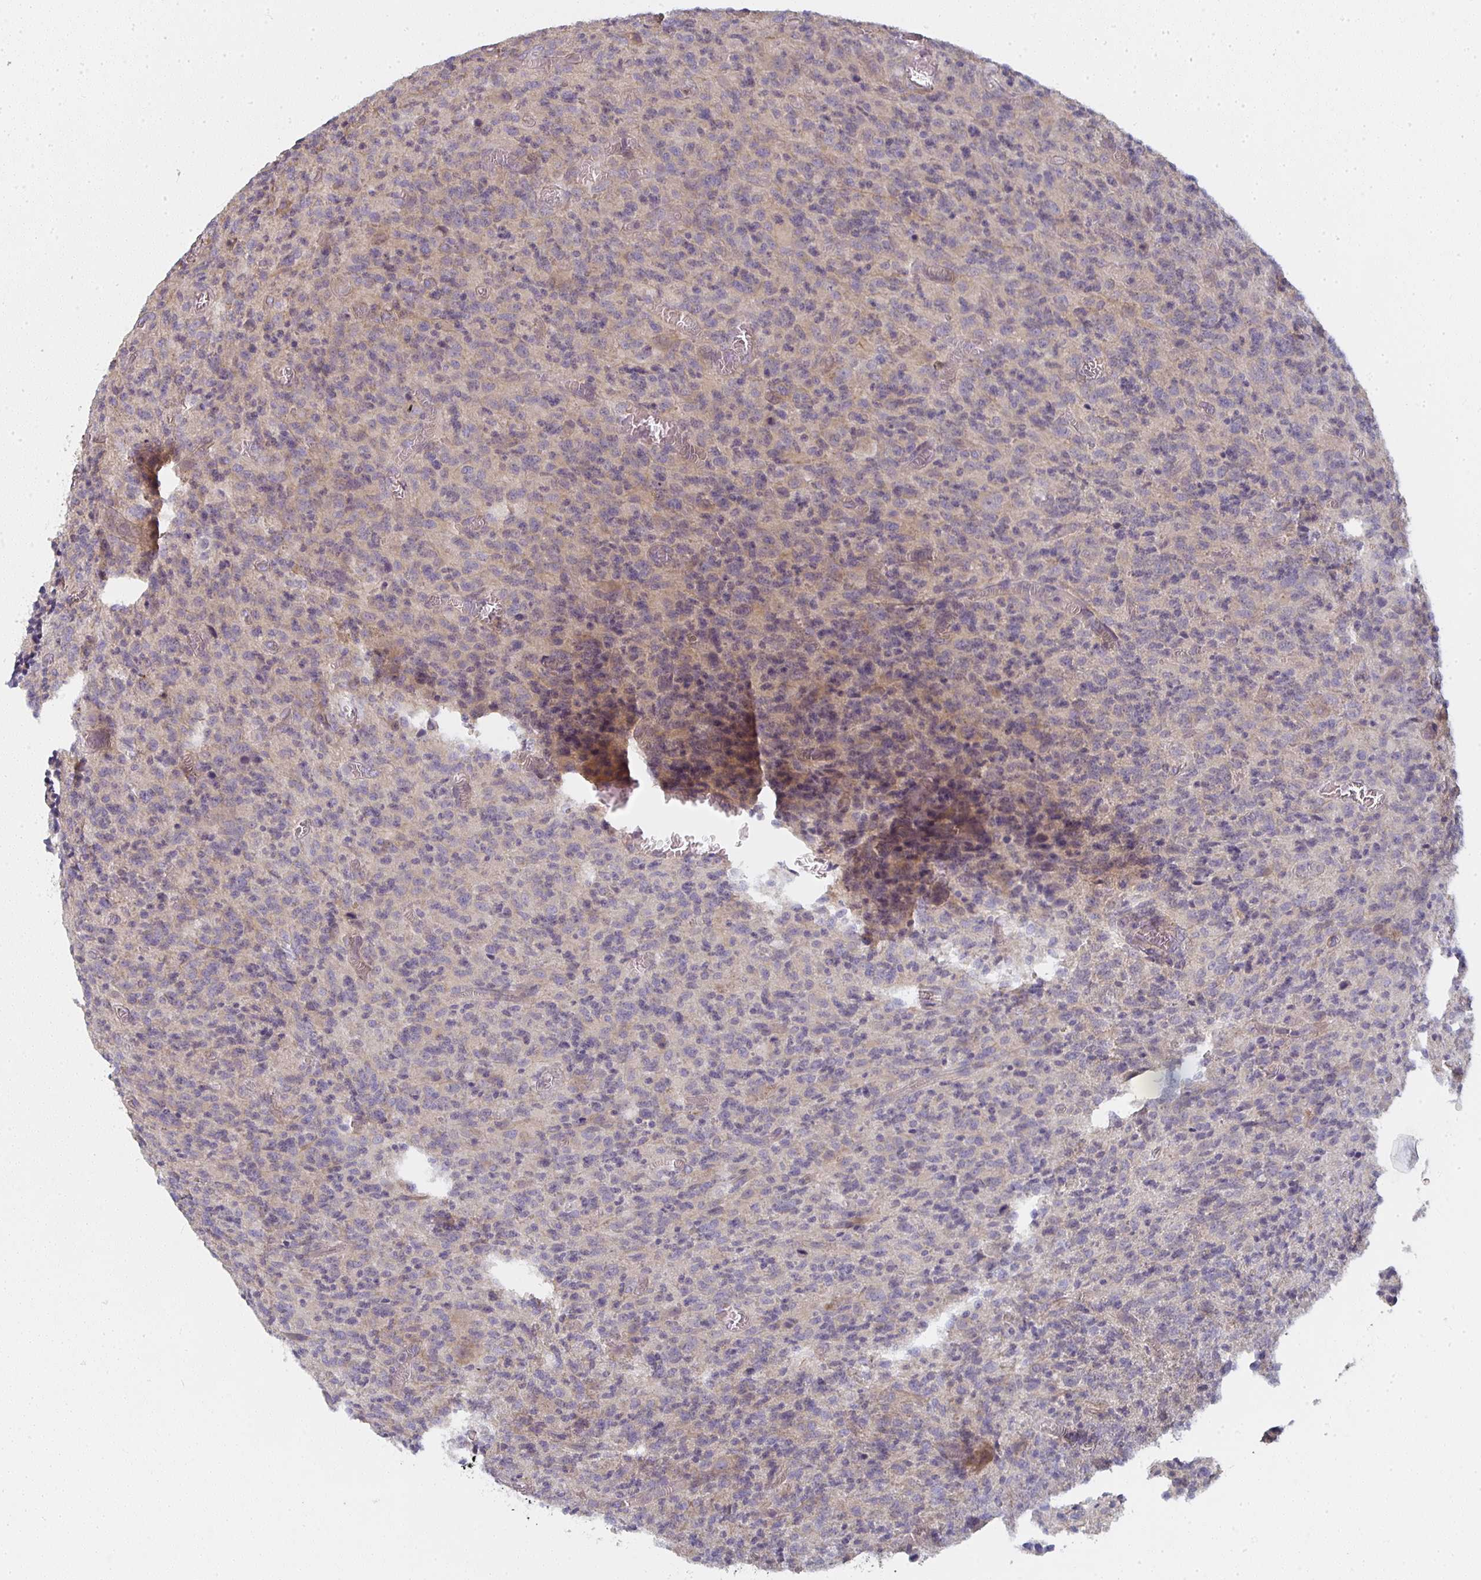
{"staining": {"intensity": "weak", "quantity": "<25%", "location": "cytoplasmic/membranous"}, "tissue": "glioma", "cell_type": "Tumor cells", "image_type": "cancer", "snomed": [{"axis": "morphology", "description": "Glioma, malignant, High grade"}, {"axis": "topography", "description": "Brain"}], "caption": "Tumor cells are negative for protein expression in human malignant high-grade glioma.", "gene": "CTHRC1", "patient": {"sex": "male", "age": 76}}